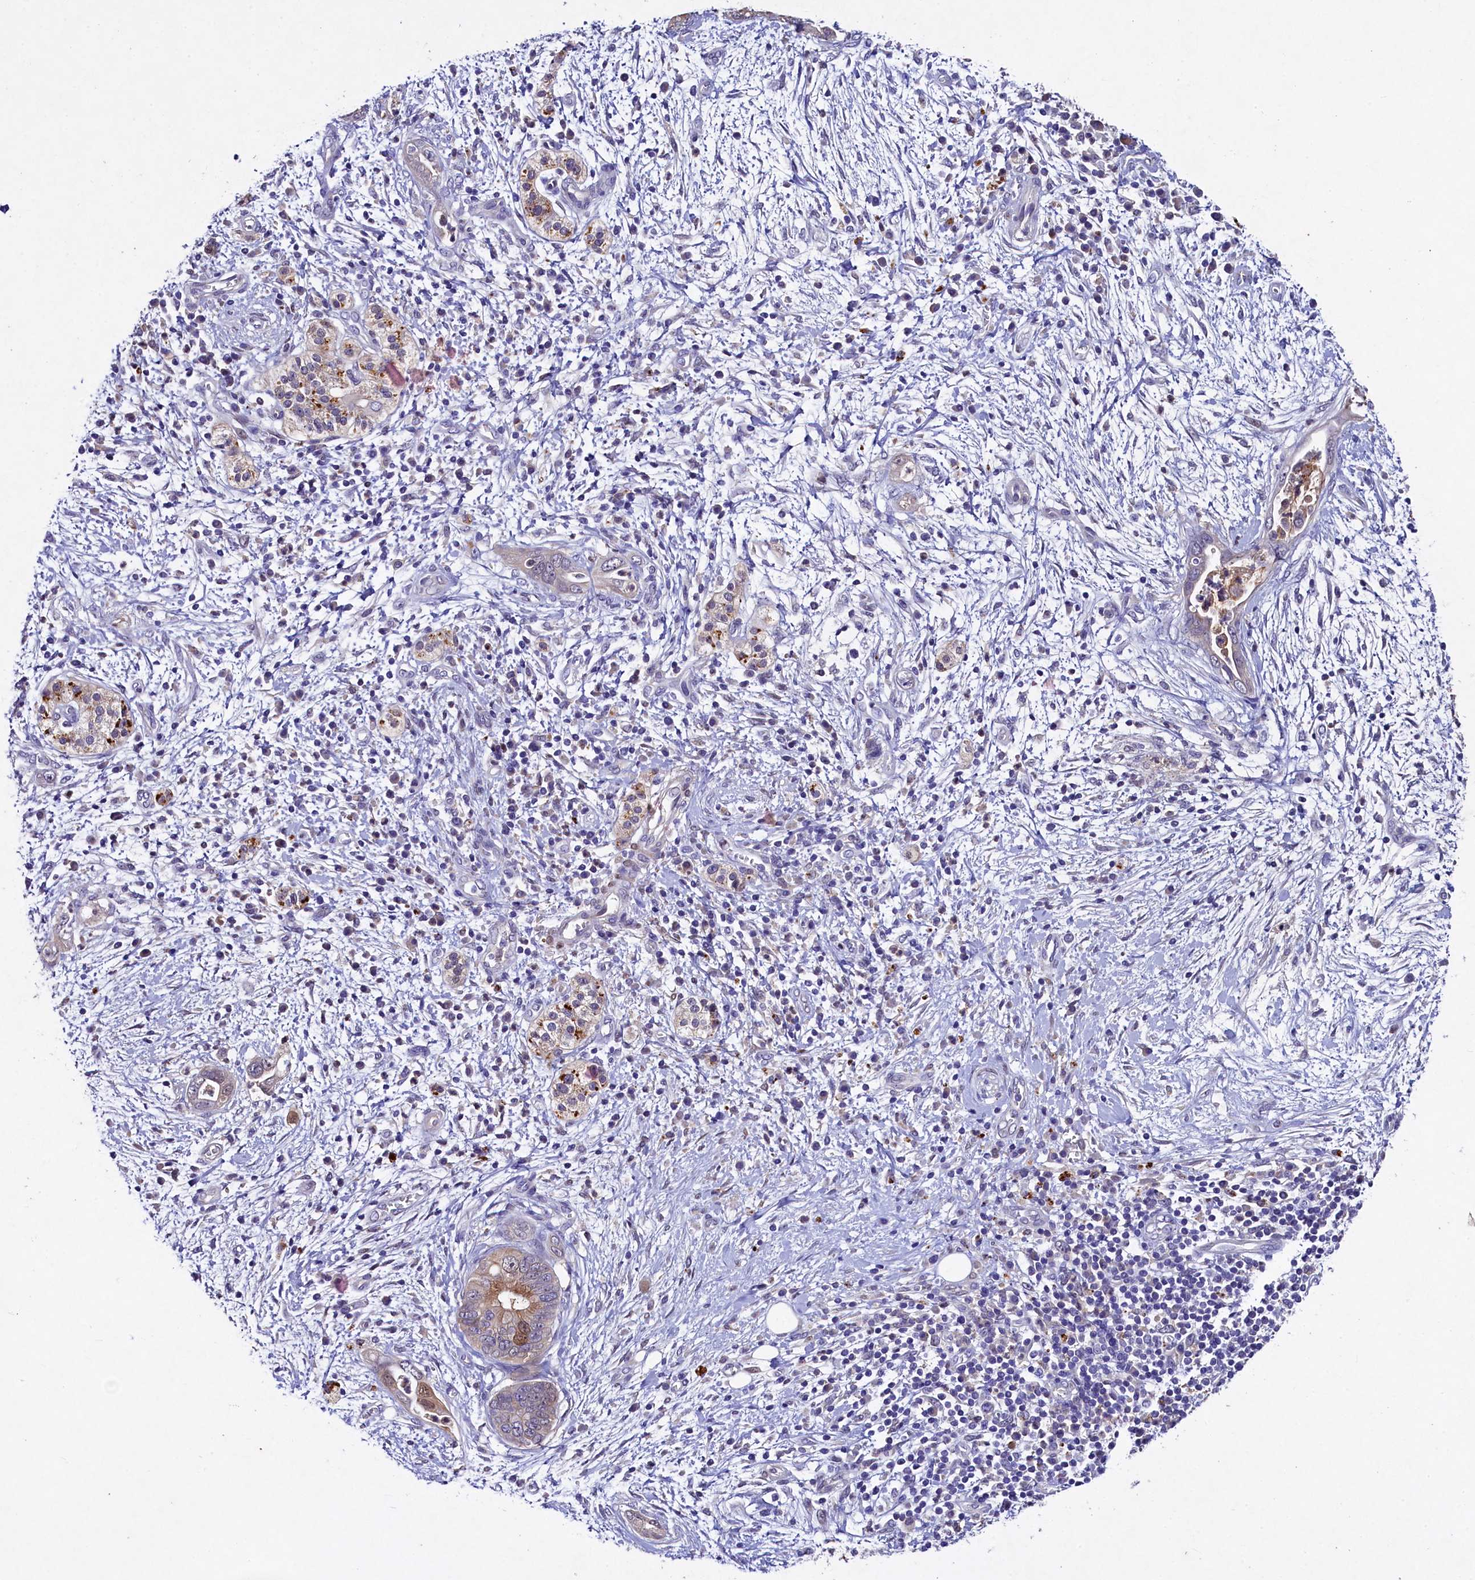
{"staining": {"intensity": "moderate", "quantity": "25%-75%", "location": "cytoplasmic/membranous,nuclear"}, "tissue": "pancreatic cancer", "cell_type": "Tumor cells", "image_type": "cancer", "snomed": [{"axis": "morphology", "description": "Adenocarcinoma, NOS"}, {"axis": "topography", "description": "Pancreas"}], "caption": "Immunohistochemistry (IHC) (DAB (3,3'-diaminobenzidine)) staining of human pancreatic cancer displays moderate cytoplasmic/membranous and nuclear protein positivity in about 25%-75% of tumor cells. The protein of interest is shown in brown color, while the nuclei are stained blue.", "gene": "TGDS", "patient": {"sex": "male", "age": 75}}